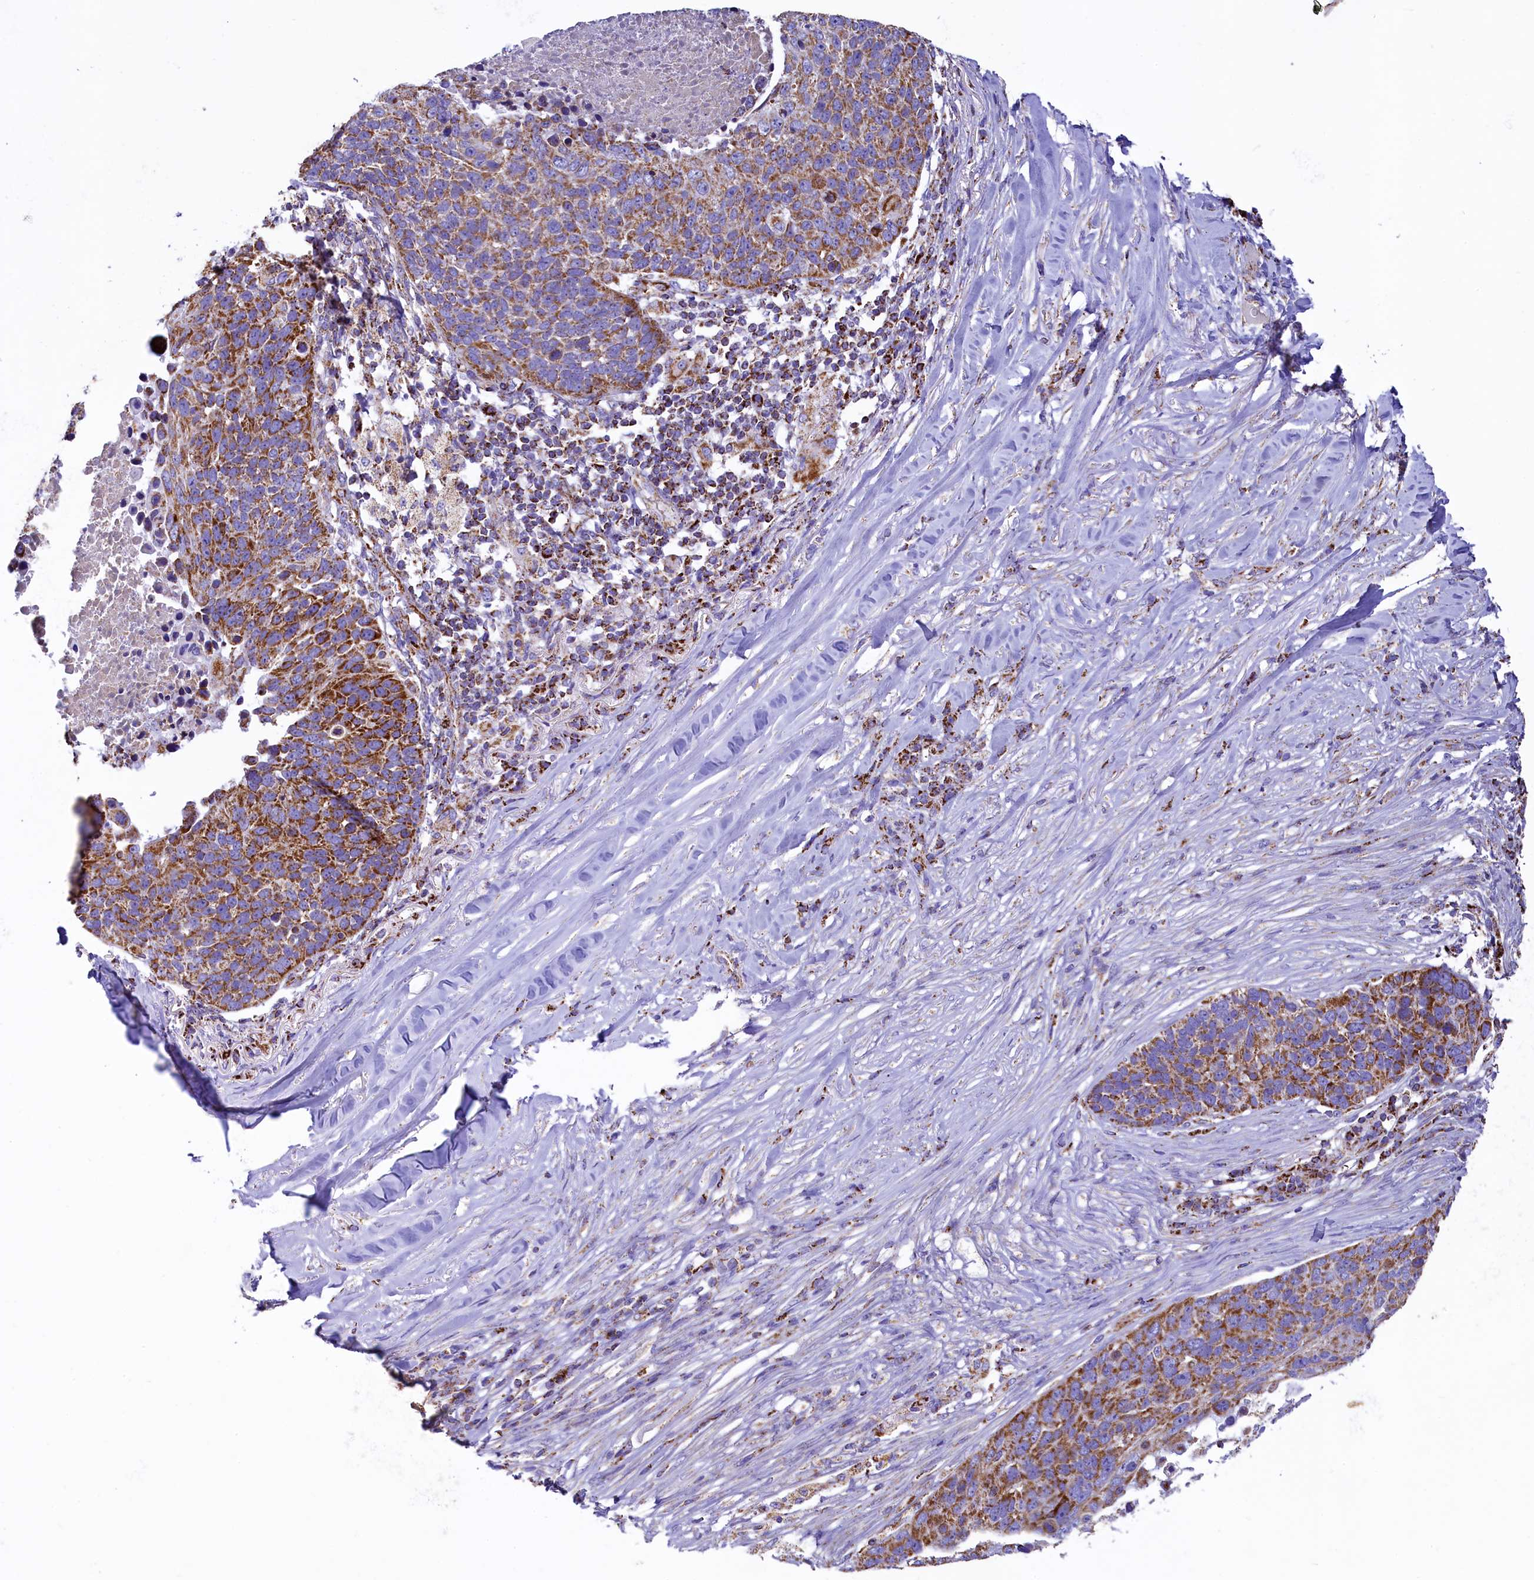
{"staining": {"intensity": "moderate", "quantity": ">75%", "location": "cytoplasmic/membranous"}, "tissue": "lung cancer", "cell_type": "Tumor cells", "image_type": "cancer", "snomed": [{"axis": "morphology", "description": "Normal tissue, NOS"}, {"axis": "morphology", "description": "Squamous cell carcinoma, NOS"}, {"axis": "topography", "description": "Lymph node"}, {"axis": "topography", "description": "Lung"}], "caption": "Immunohistochemical staining of lung squamous cell carcinoma displays medium levels of moderate cytoplasmic/membranous protein expression in about >75% of tumor cells.", "gene": "IDH3A", "patient": {"sex": "male", "age": 66}}